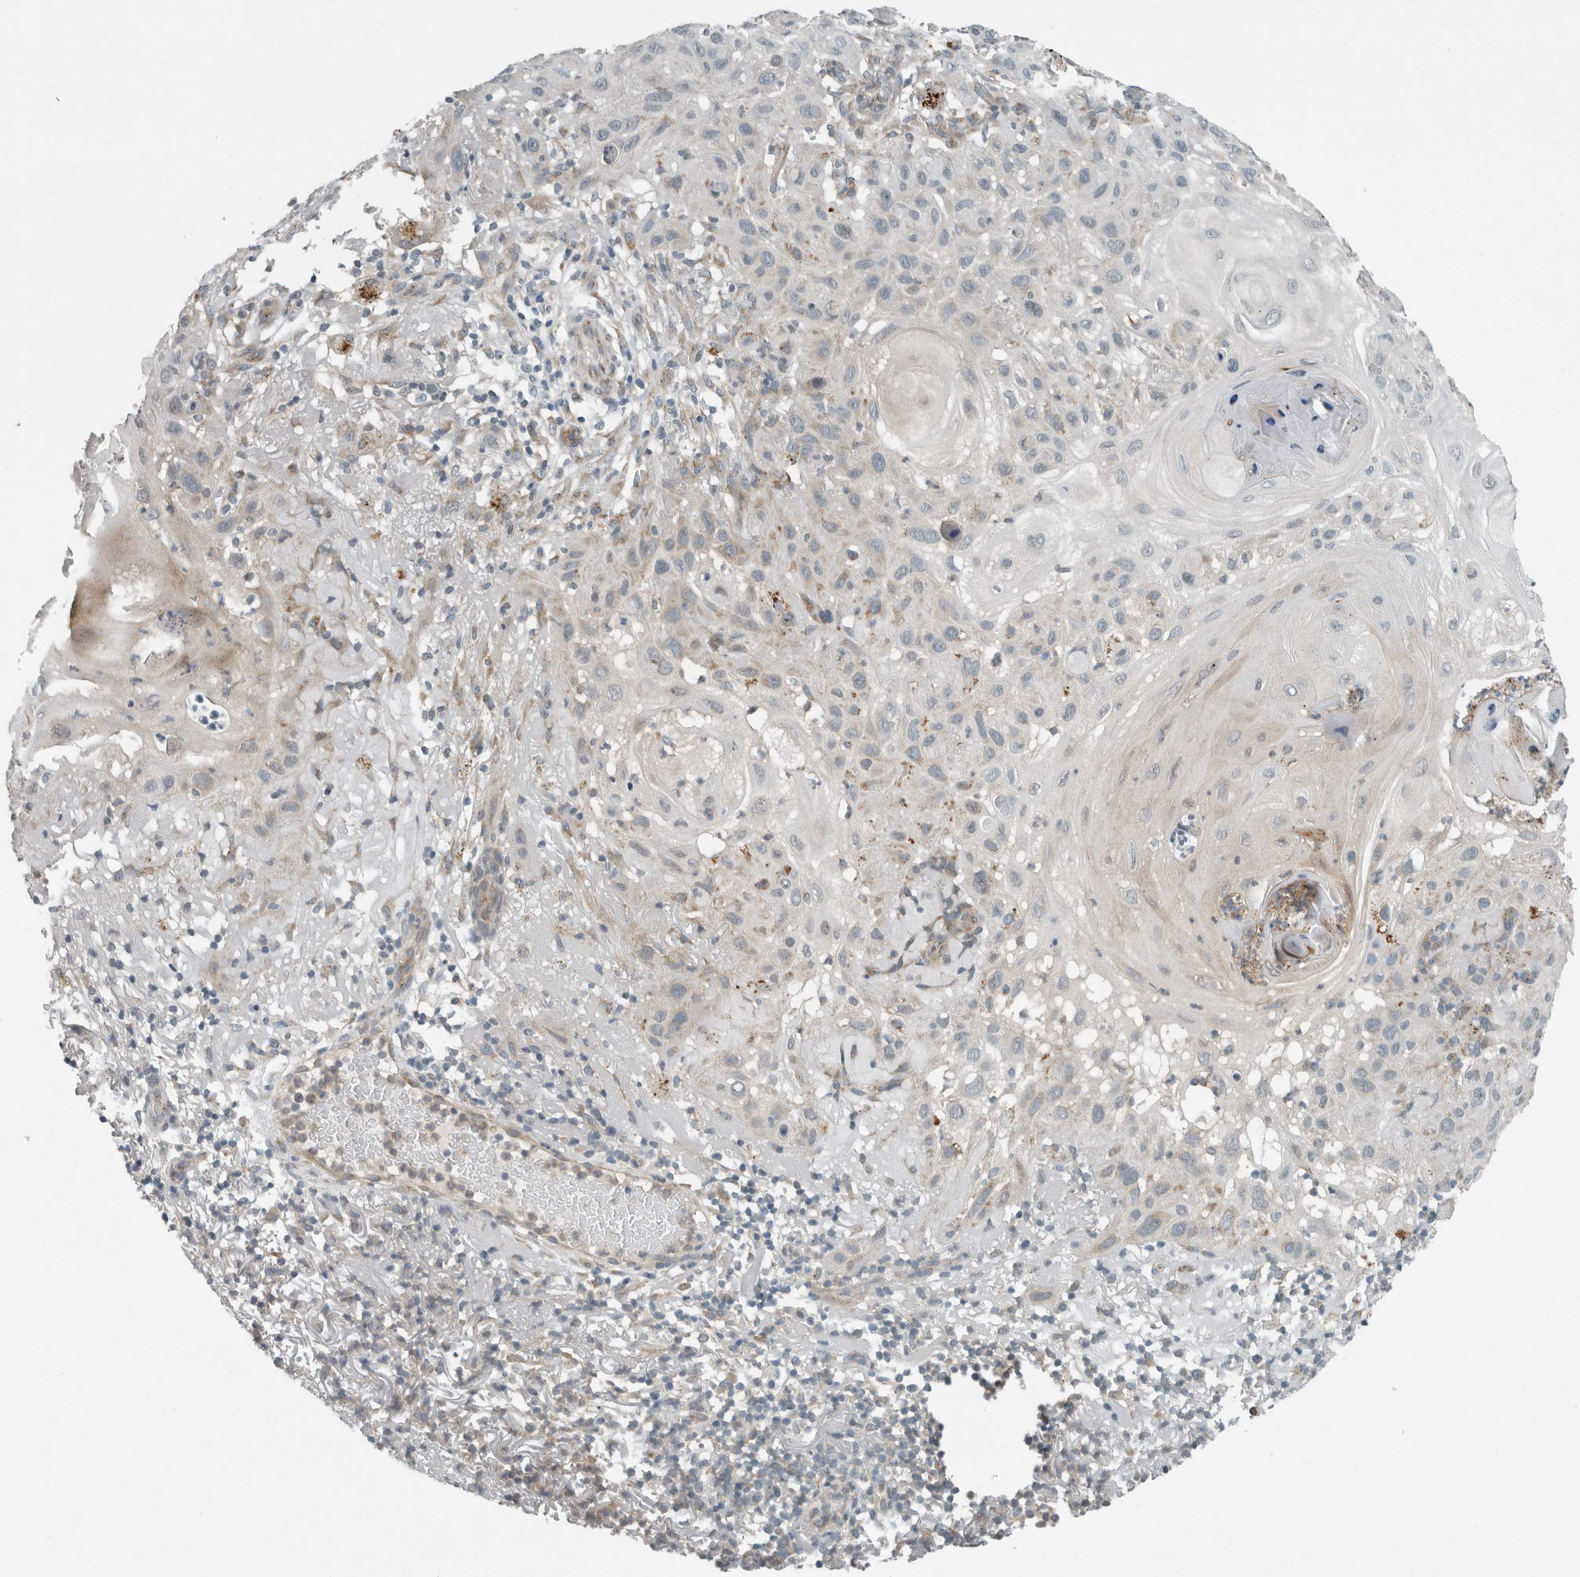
{"staining": {"intensity": "weak", "quantity": "<25%", "location": "cytoplasmic/membranous"}, "tissue": "skin cancer", "cell_type": "Tumor cells", "image_type": "cancer", "snomed": [{"axis": "morphology", "description": "Squamous cell carcinoma, NOS"}, {"axis": "topography", "description": "Skin"}], "caption": "Tumor cells show no significant protein staining in skin cancer.", "gene": "KIF1C", "patient": {"sex": "female", "age": 96}}